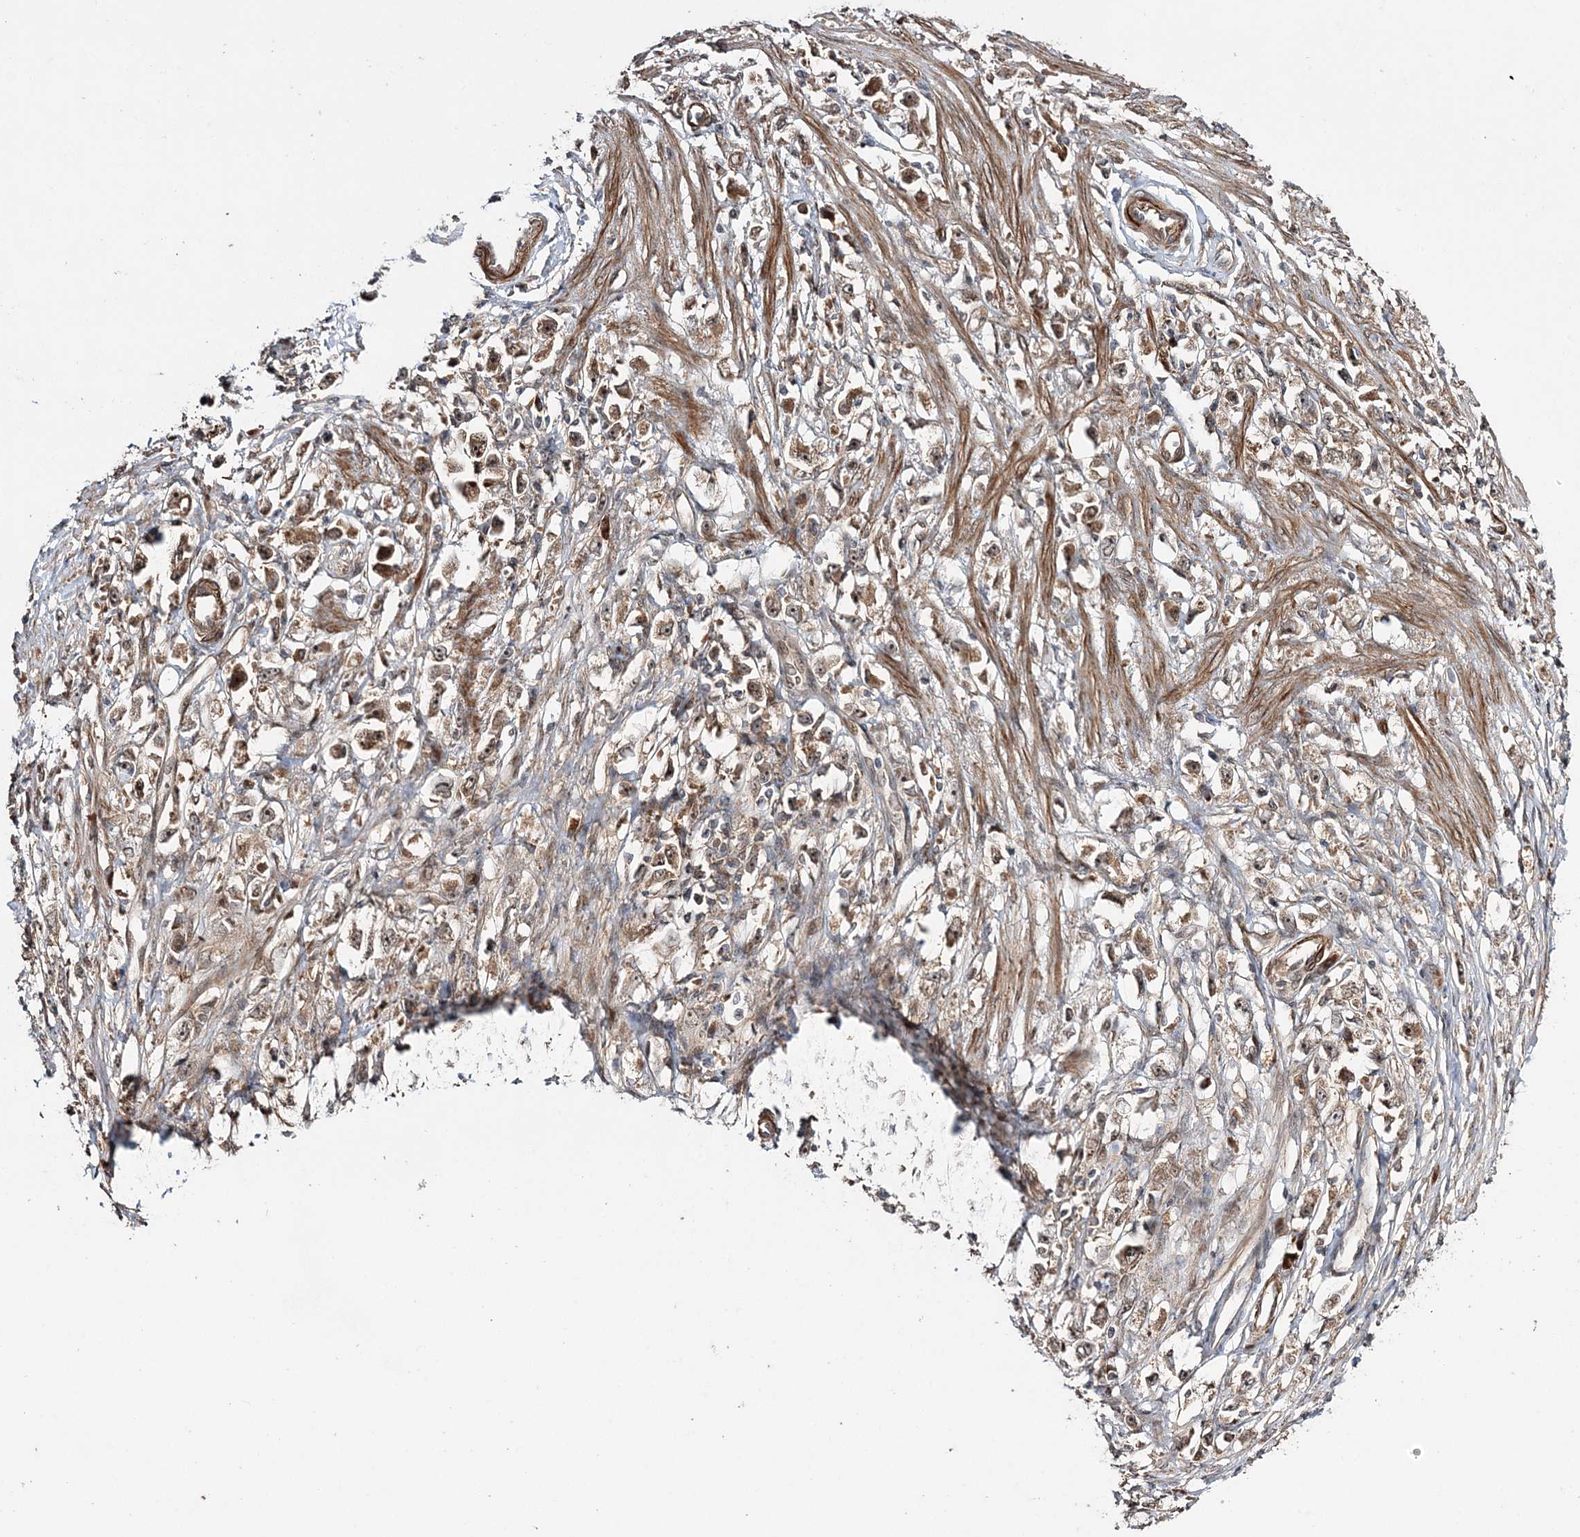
{"staining": {"intensity": "moderate", "quantity": ">75%", "location": "cytoplasmic/membranous"}, "tissue": "stomach cancer", "cell_type": "Tumor cells", "image_type": "cancer", "snomed": [{"axis": "morphology", "description": "Adenocarcinoma, NOS"}, {"axis": "topography", "description": "Stomach"}], "caption": "Stomach adenocarcinoma stained with a protein marker displays moderate staining in tumor cells.", "gene": "UBTD2", "patient": {"sex": "female", "age": 59}}